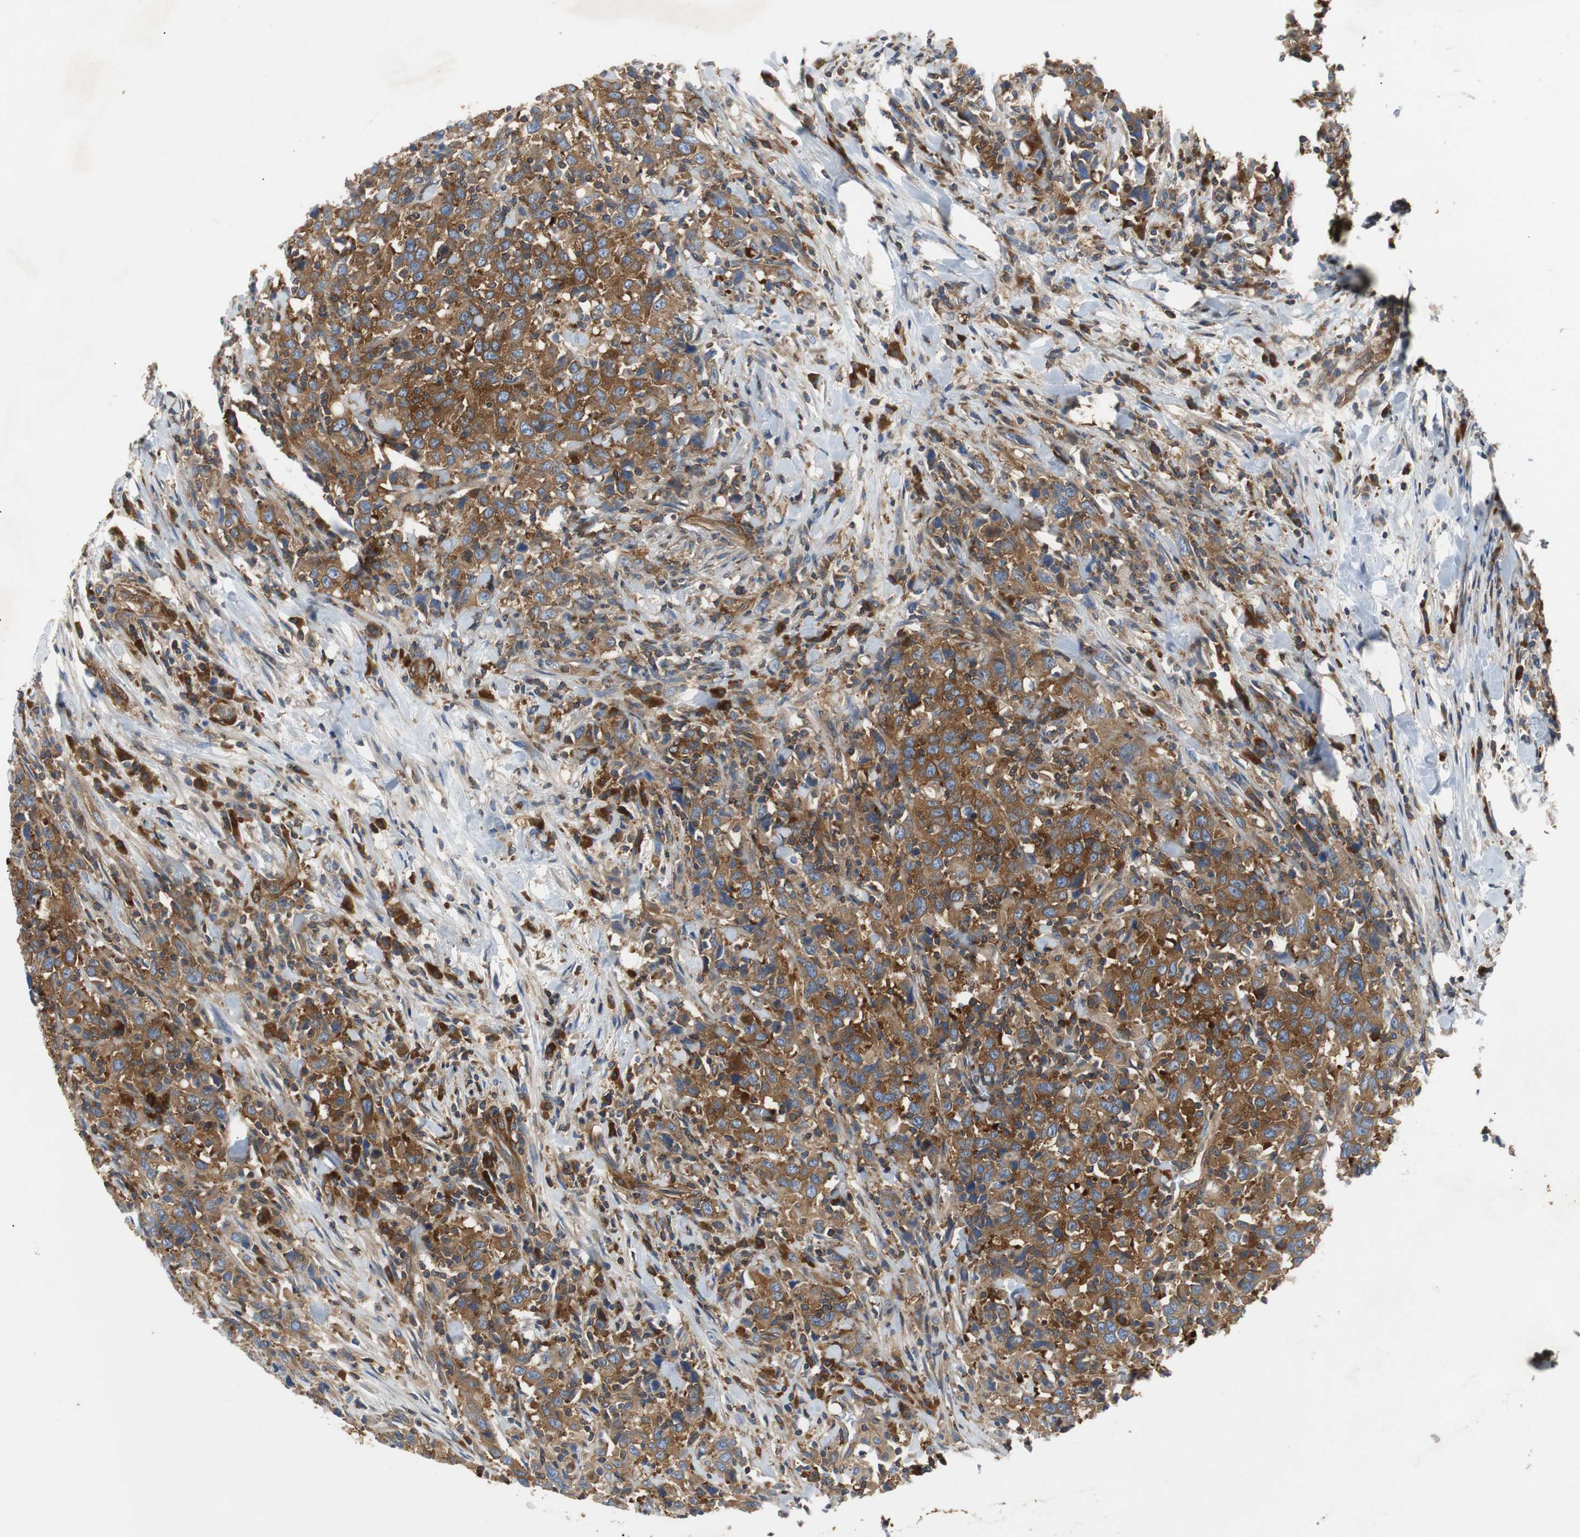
{"staining": {"intensity": "moderate", "quantity": ">75%", "location": "cytoplasmic/membranous"}, "tissue": "urothelial cancer", "cell_type": "Tumor cells", "image_type": "cancer", "snomed": [{"axis": "morphology", "description": "Urothelial carcinoma, High grade"}, {"axis": "topography", "description": "Urinary bladder"}], "caption": "Protein staining demonstrates moderate cytoplasmic/membranous expression in about >75% of tumor cells in urothelial cancer.", "gene": "GYS1", "patient": {"sex": "male", "age": 61}}